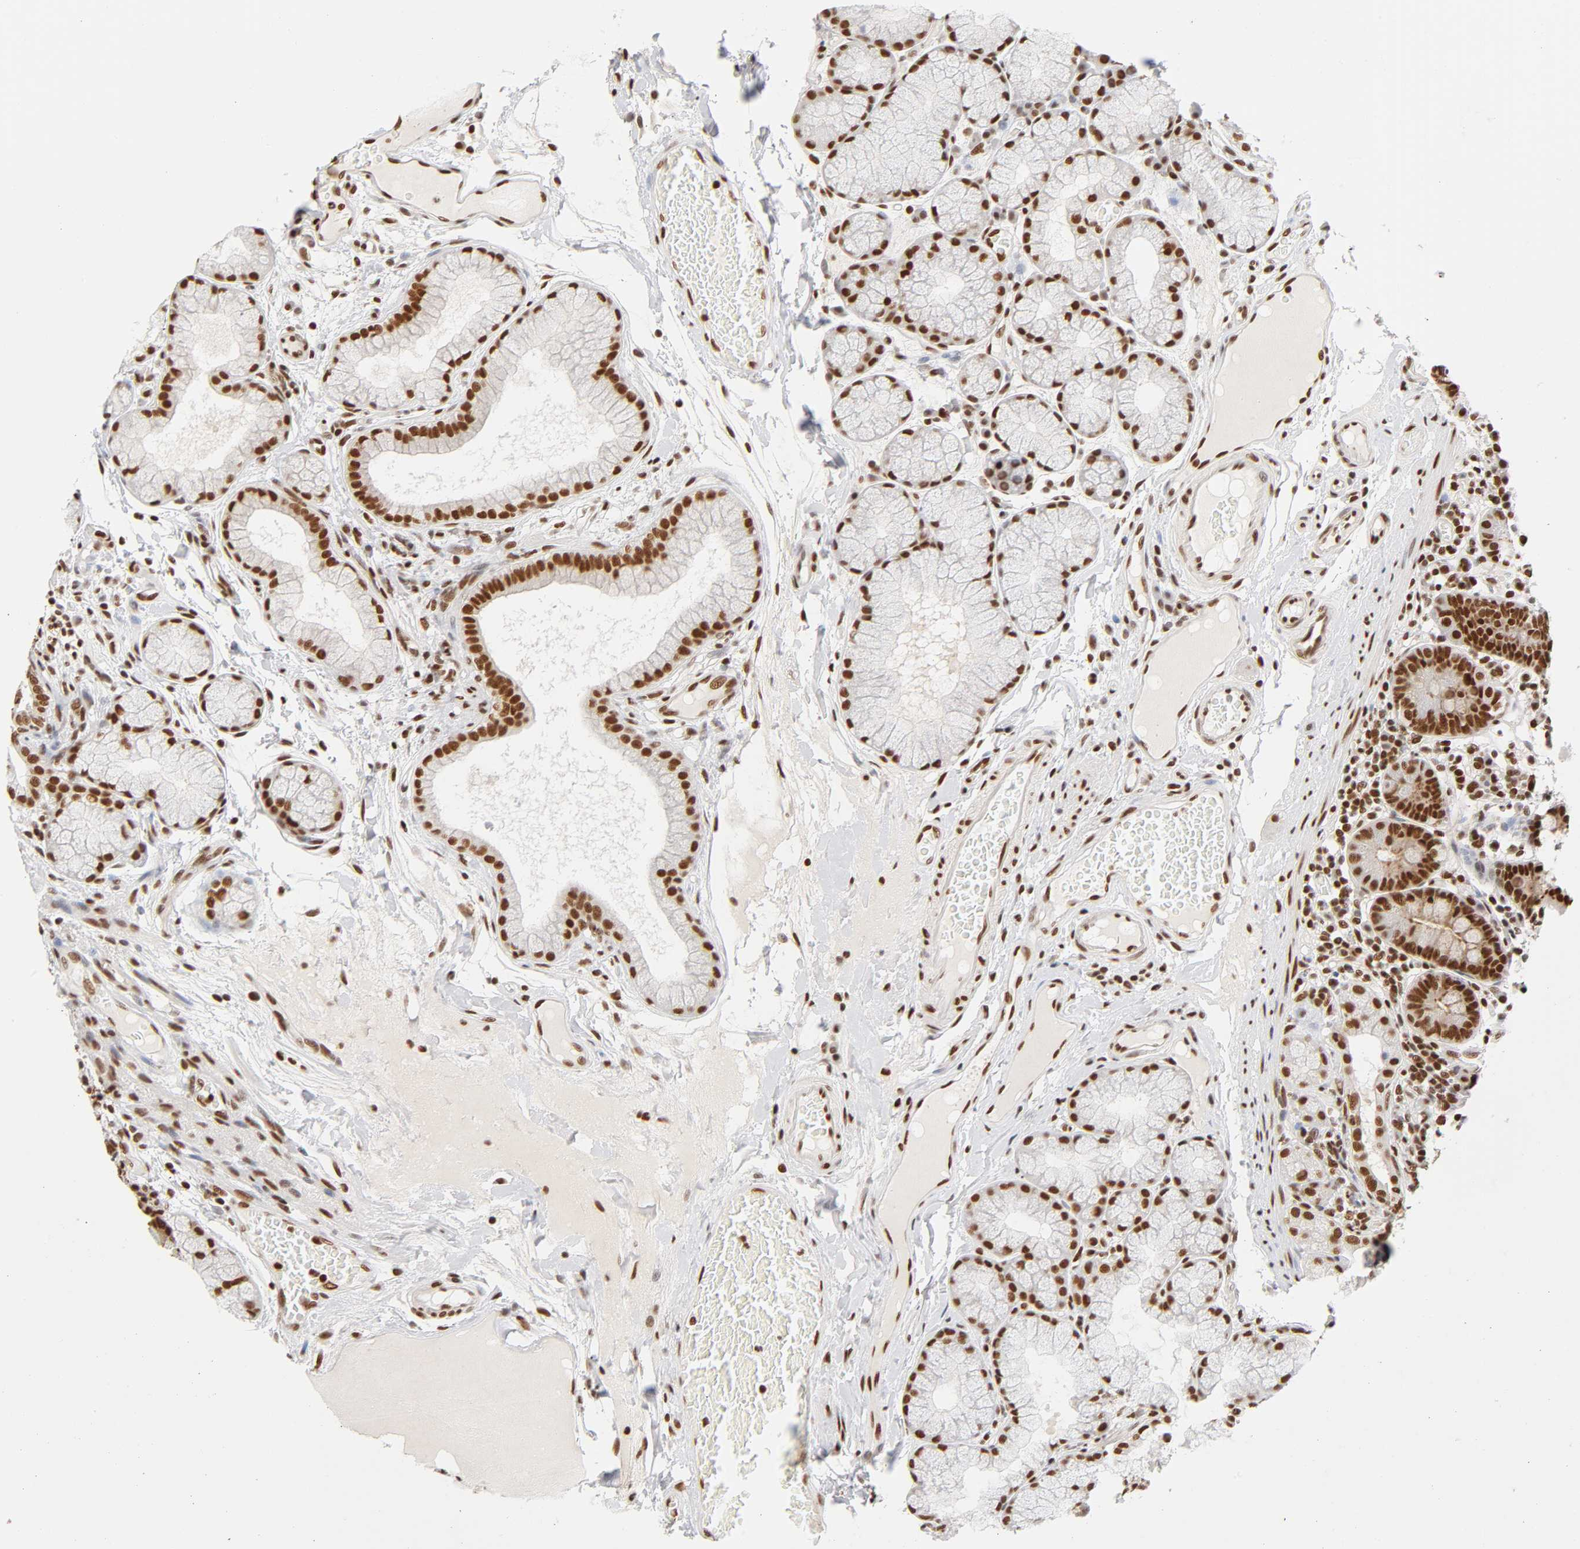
{"staining": {"intensity": "strong", "quantity": ">75%", "location": "cytoplasmic/membranous,nuclear"}, "tissue": "duodenum", "cell_type": "Glandular cells", "image_type": "normal", "snomed": [{"axis": "morphology", "description": "Normal tissue, NOS"}, {"axis": "topography", "description": "Duodenum"}], "caption": "Duodenum stained with IHC displays strong cytoplasmic/membranous,nuclear positivity in about >75% of glandular cells. (Stains: DAB in brown, nuclei in blue, Microscopy: brightfield microscopy at high magnification).", "gene": "ILKAP", "patient": {"sex": "male", "age": 50}}